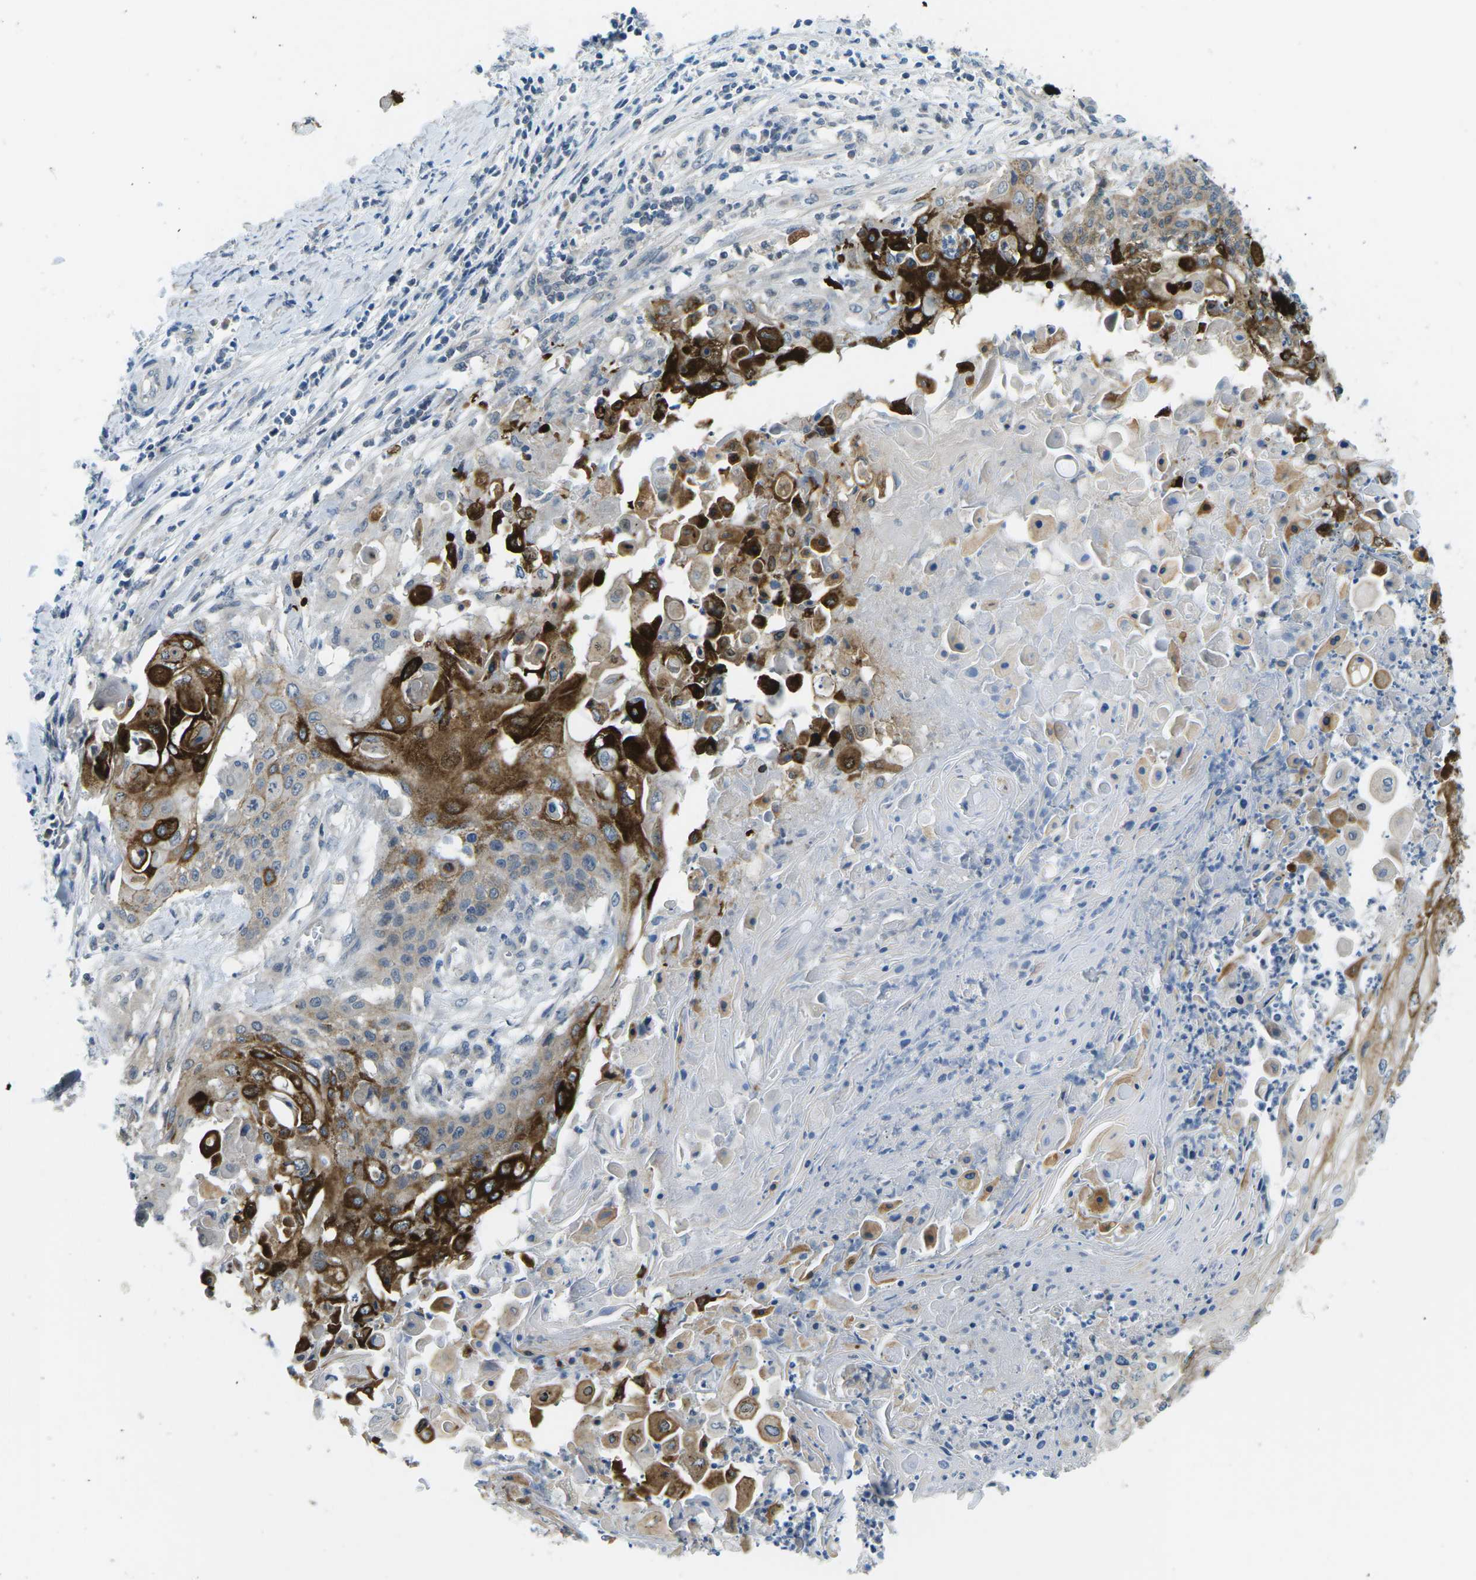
{"staining": {"intensity": "strong", "quantity": "25%-75%", "location": "cytoplasmic/membranous"}, "tissue": "cervical cancer", "cell_type": "Tumor cells", "image_type": "cancer", "snomed": [{"axis": "morphology", "description": "Squamous cell carcinoma, NOS"}, {"axis": "topography", "description": "Cervix"}], "caption": "Tumor cells demonstrate strong cytoplasmic/membranous staining in approximately 25%-75% of cells in cervical squamous cell carcinoma.", "gene": "CTNND1", "patient": {"sex": "female", "age": 39}}